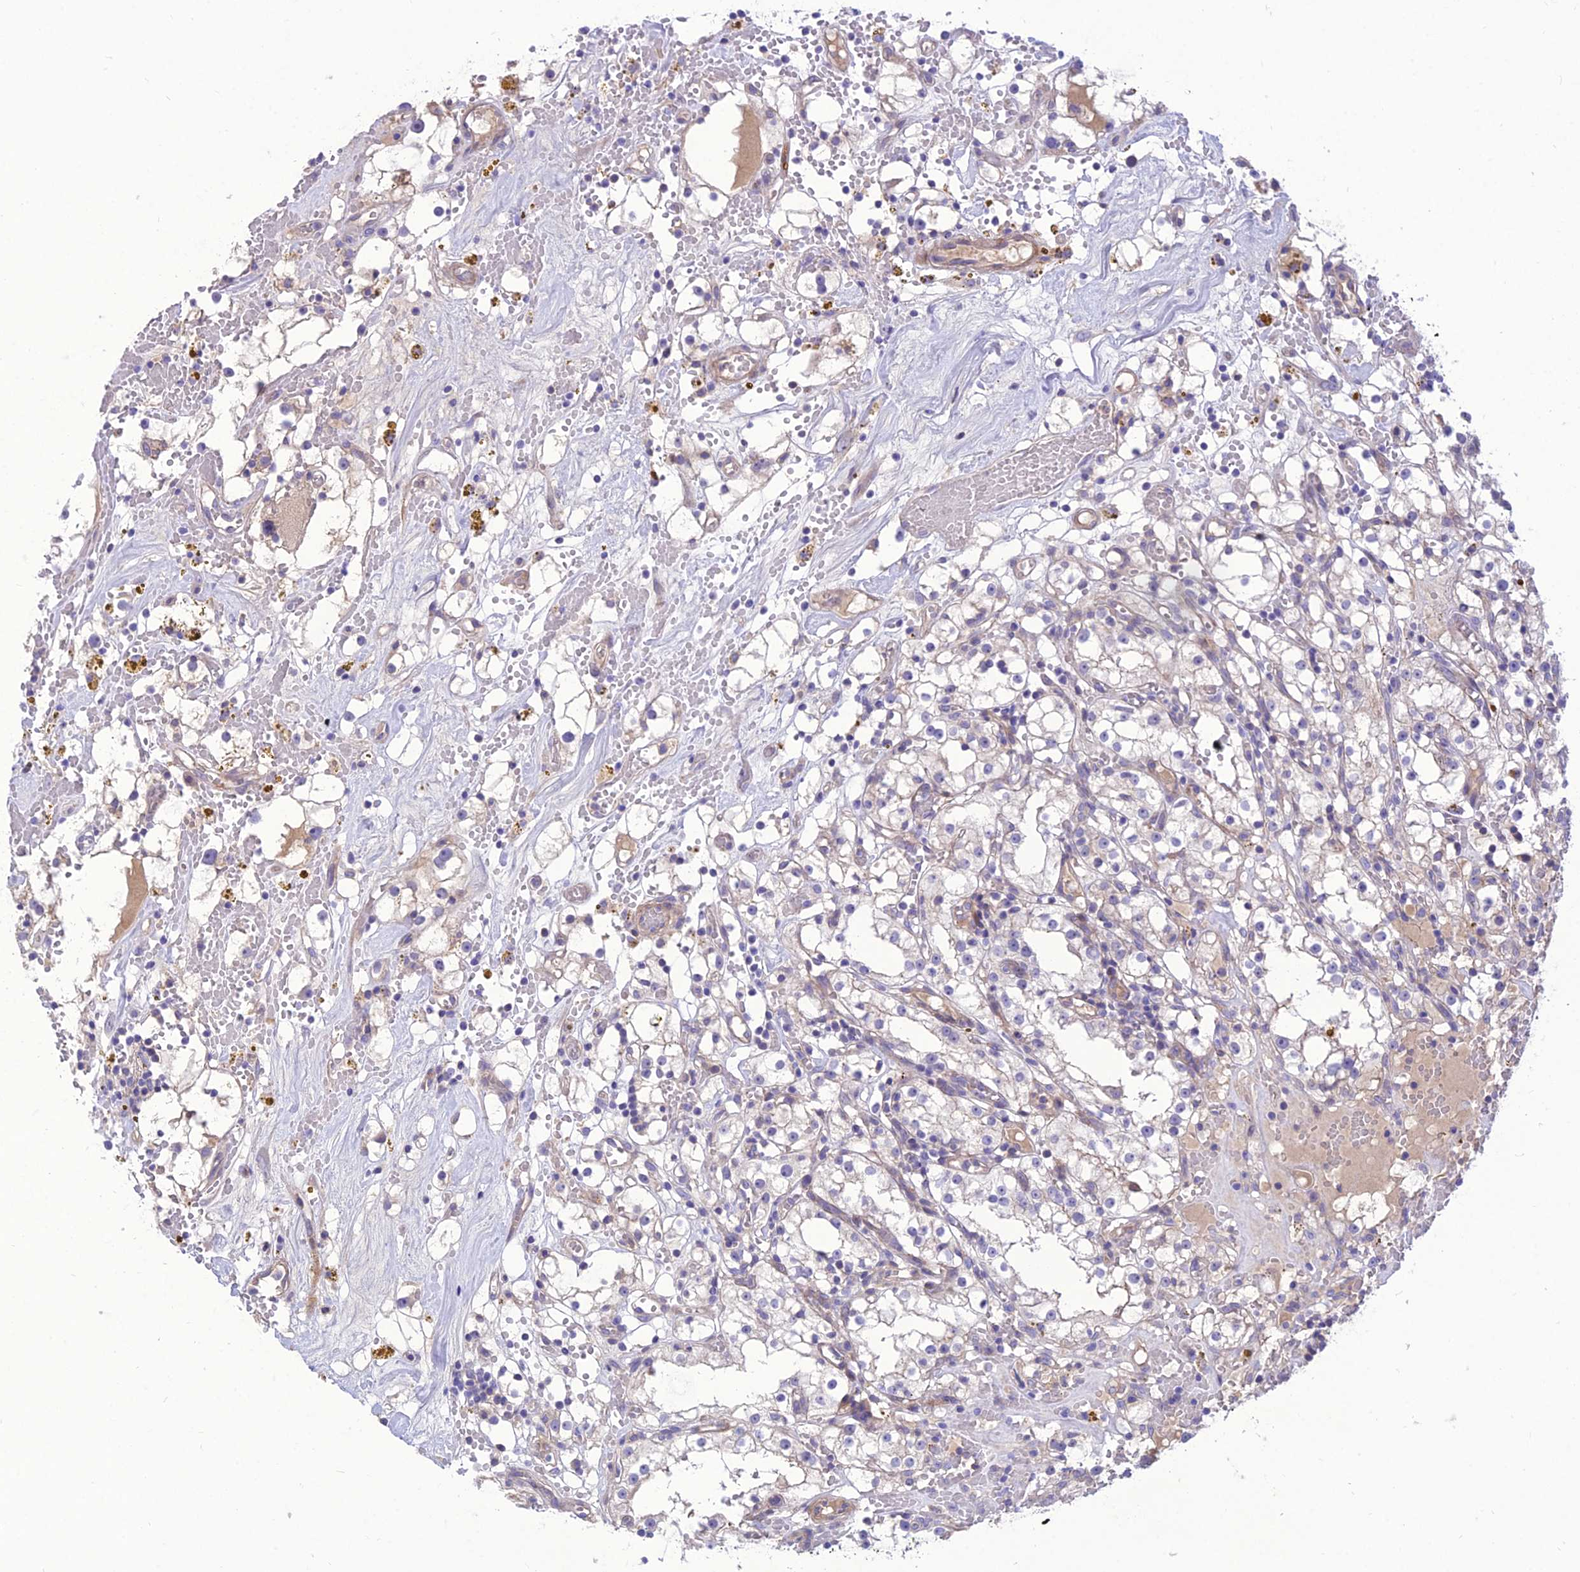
{"staining": {"intensity": "weak", "quantity": "<25%", "location": "cytoplasmic/membranous"}, "tissue": "renal cancer", "cell_type": "Tumor cells", "image_type": "cancer", "snomed": [{"axis": "morphology", "description": "Adenocarcinoma, NOS"}, {"axis": "topography", "description": "Kidney"}], "caption": "Image shows no significant protein positivity in tumor cells of renal cancer.", "gene": "TEKT3", "patient": {"sex": "male", "age": 56}}